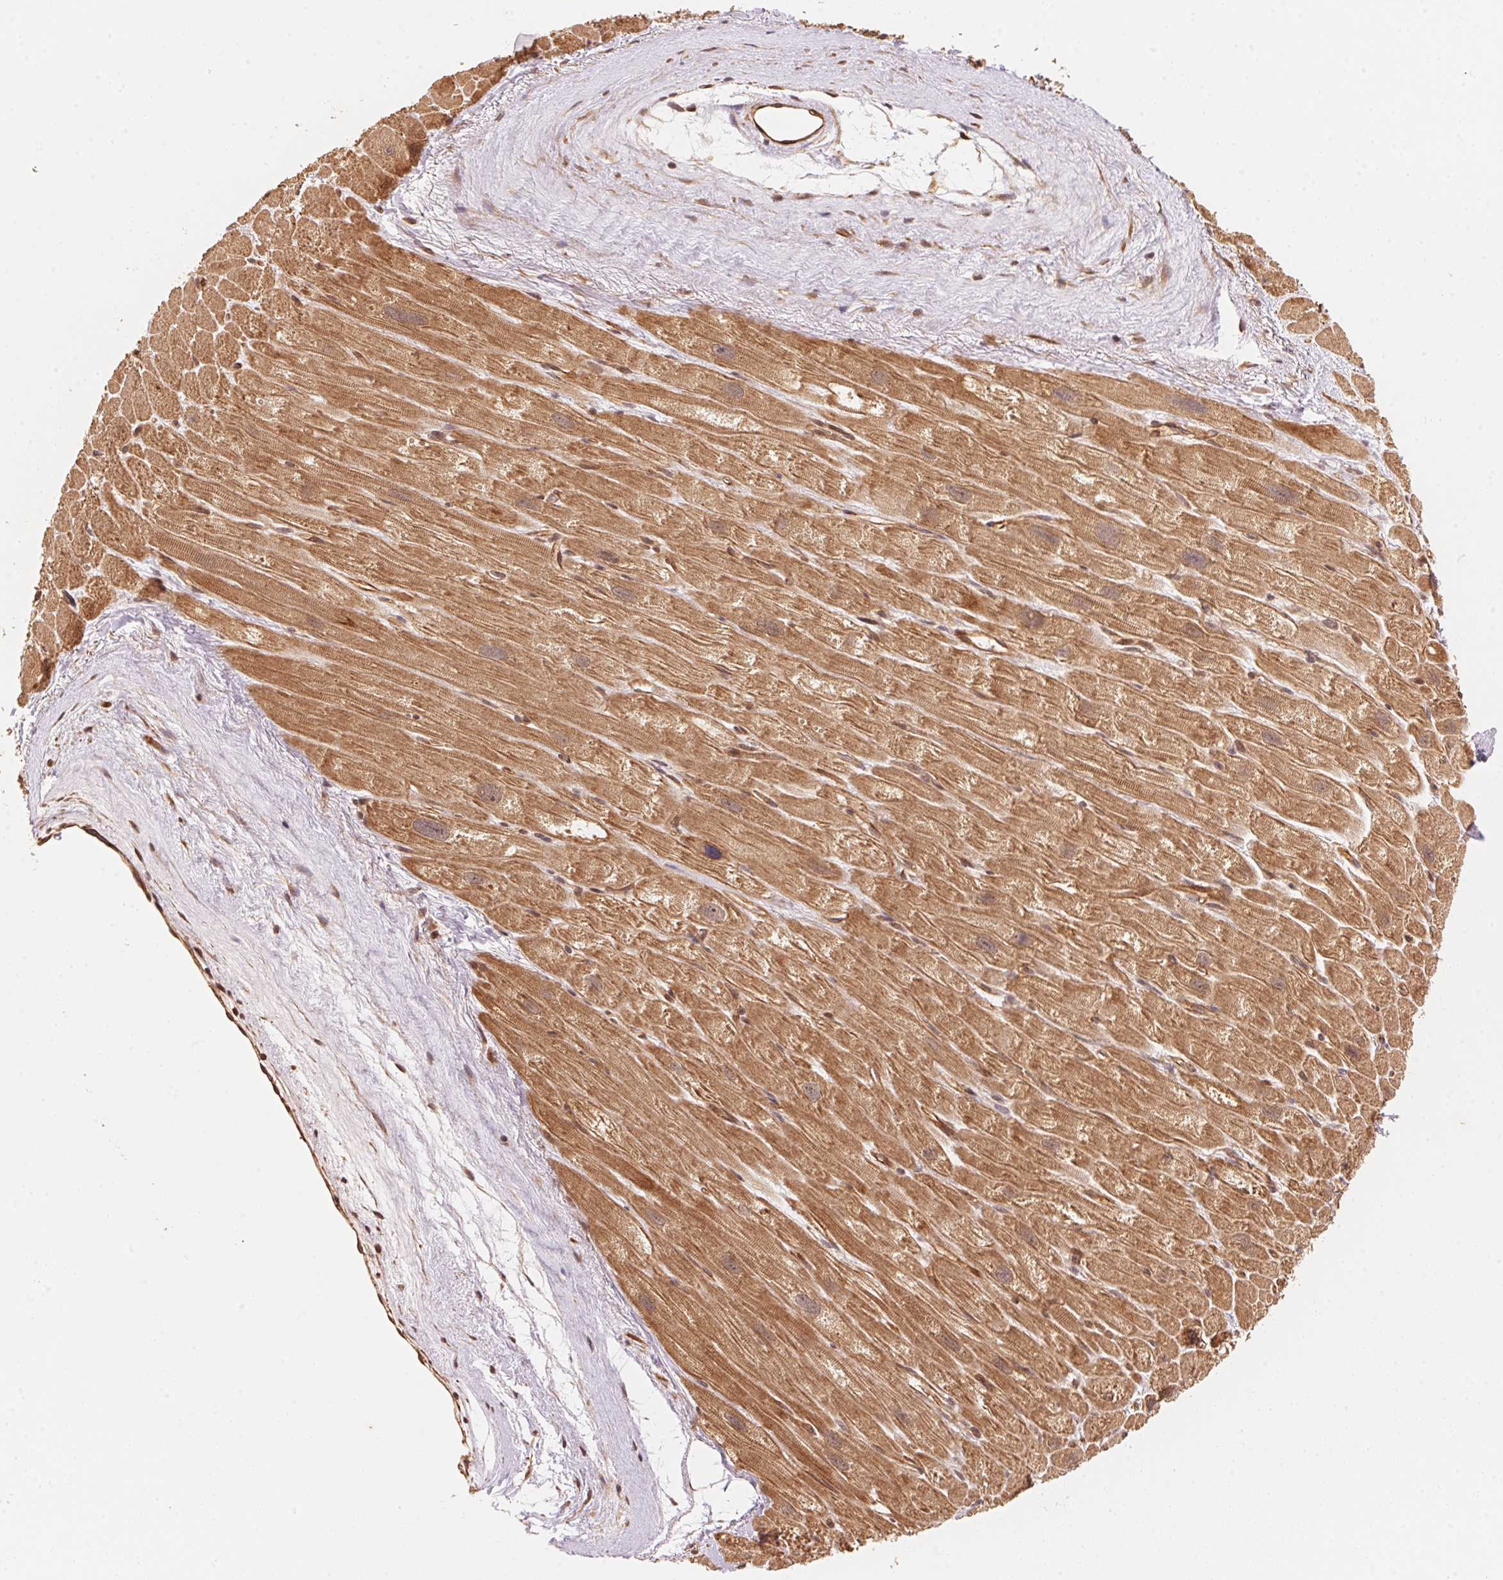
{"staining": {"intensity": "moderate", "quantity": ">75%", "location": "cytoplasmic/membranous"}, "tissue": "heart muscle", "cell_type": "Cardiomyocytes", "image_type": "normal", "snomed": [{"axis": "morphology", "description": "Normal tissue, NOS"}, {"axis": "topography", "description": "Heart"}], "caption": "Immunohistochemistry (IHC) photomicrograph of unremarkable heart muscle stained for a protein (brown), which reveals medium levels of moderate cytoplasmic/membranous expression in about >75% of cardiomyocytes.", "gene": "TNIP2", "patient": {"sex": "male", "age": 61}}